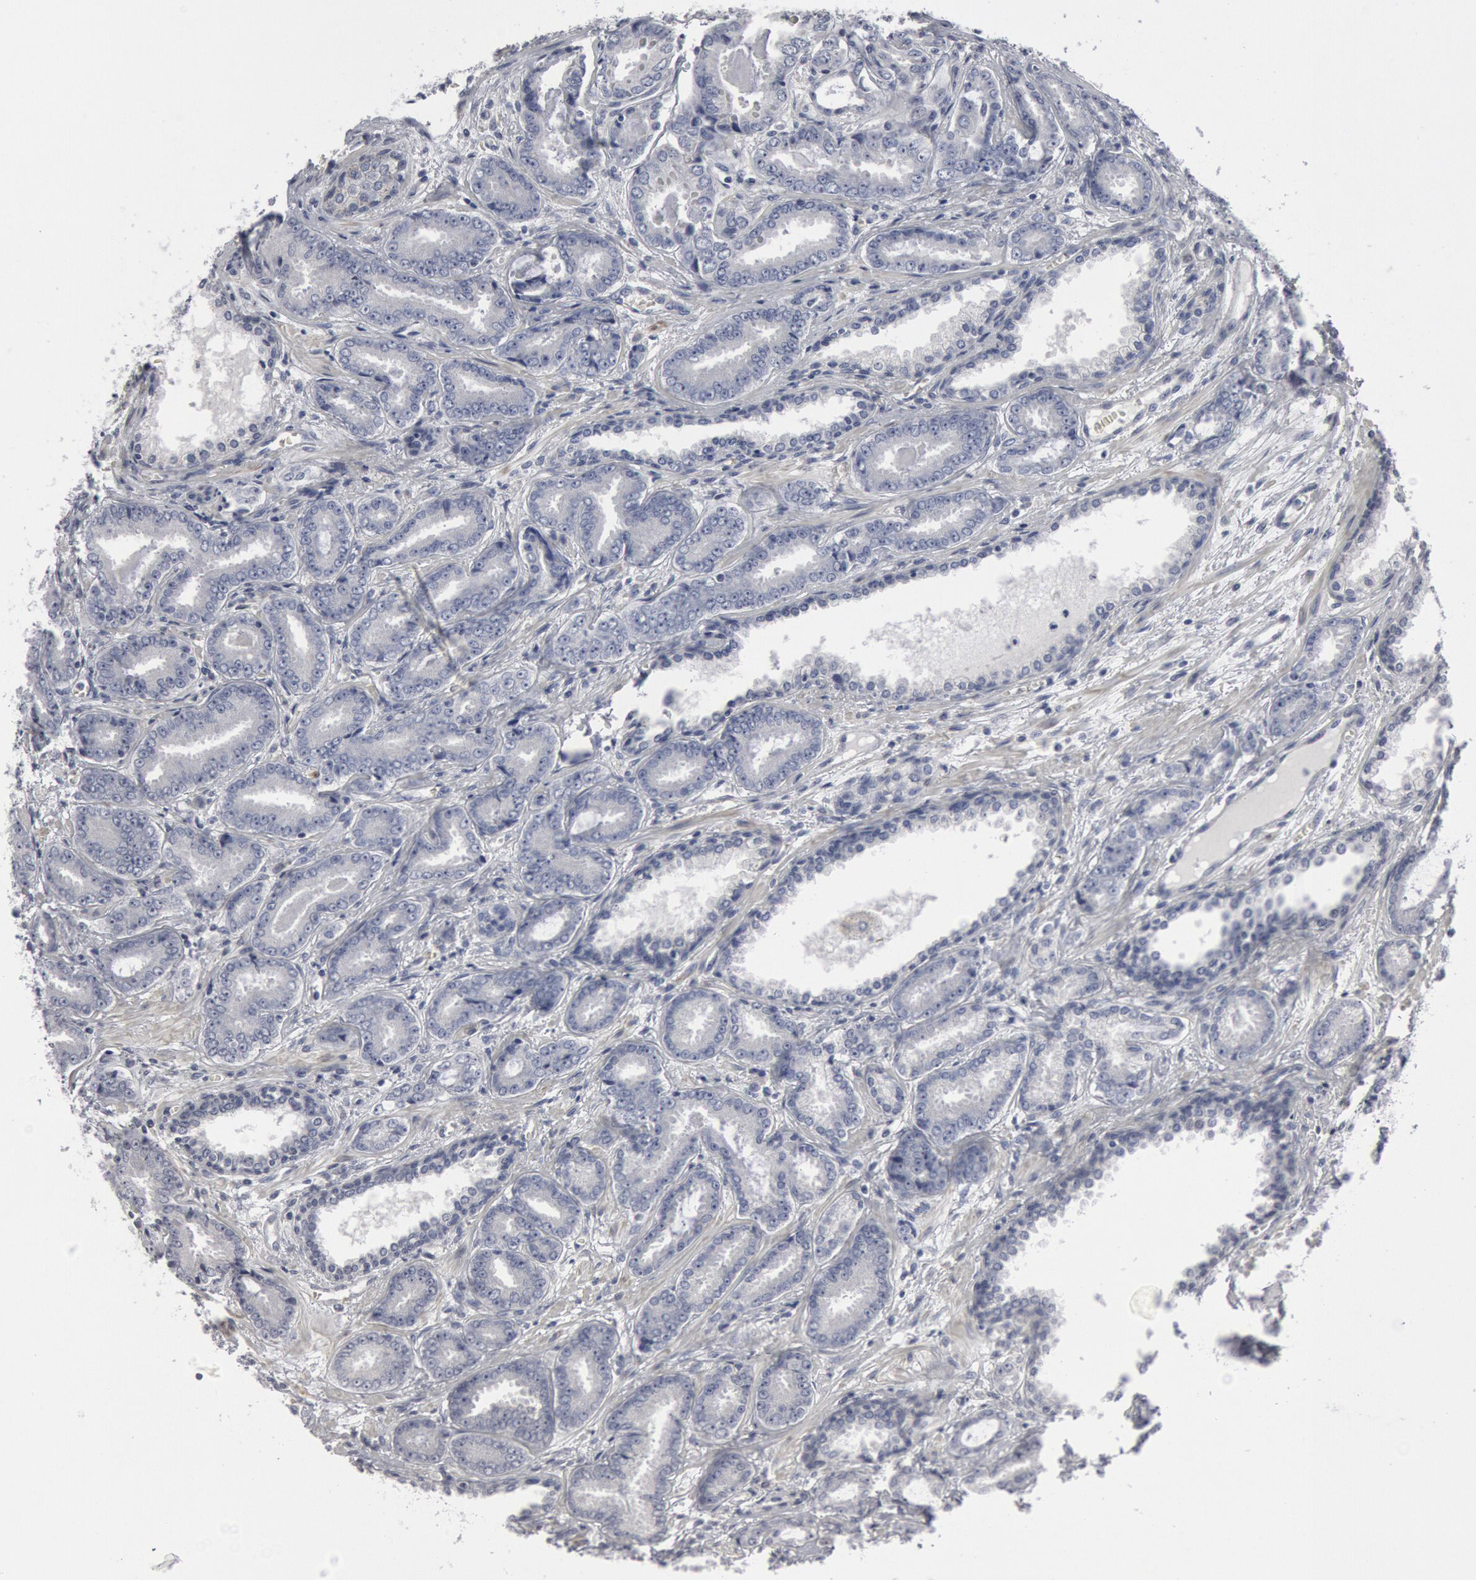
{"staining": {"intensity": "negative", "quantity": "none", "location": "none"}, "tissue": "prostate cancer", "cell_type": "Tumor cells", "image_type": "cancer", "snomed": [{"axis": "morphology", "description": "Adenocarcinoma, Low grade"}, {"axis": "topography", "description": "Prostate"}], "caption": "The histopathology image demonstrates no staining of tumor cells in low-grade adenocarcinoma (prostate). (DAB immunohistochemistry (IHC), high magnification).", "gene": "DMC1", "patient": {"sex": "male", "age": 65}}